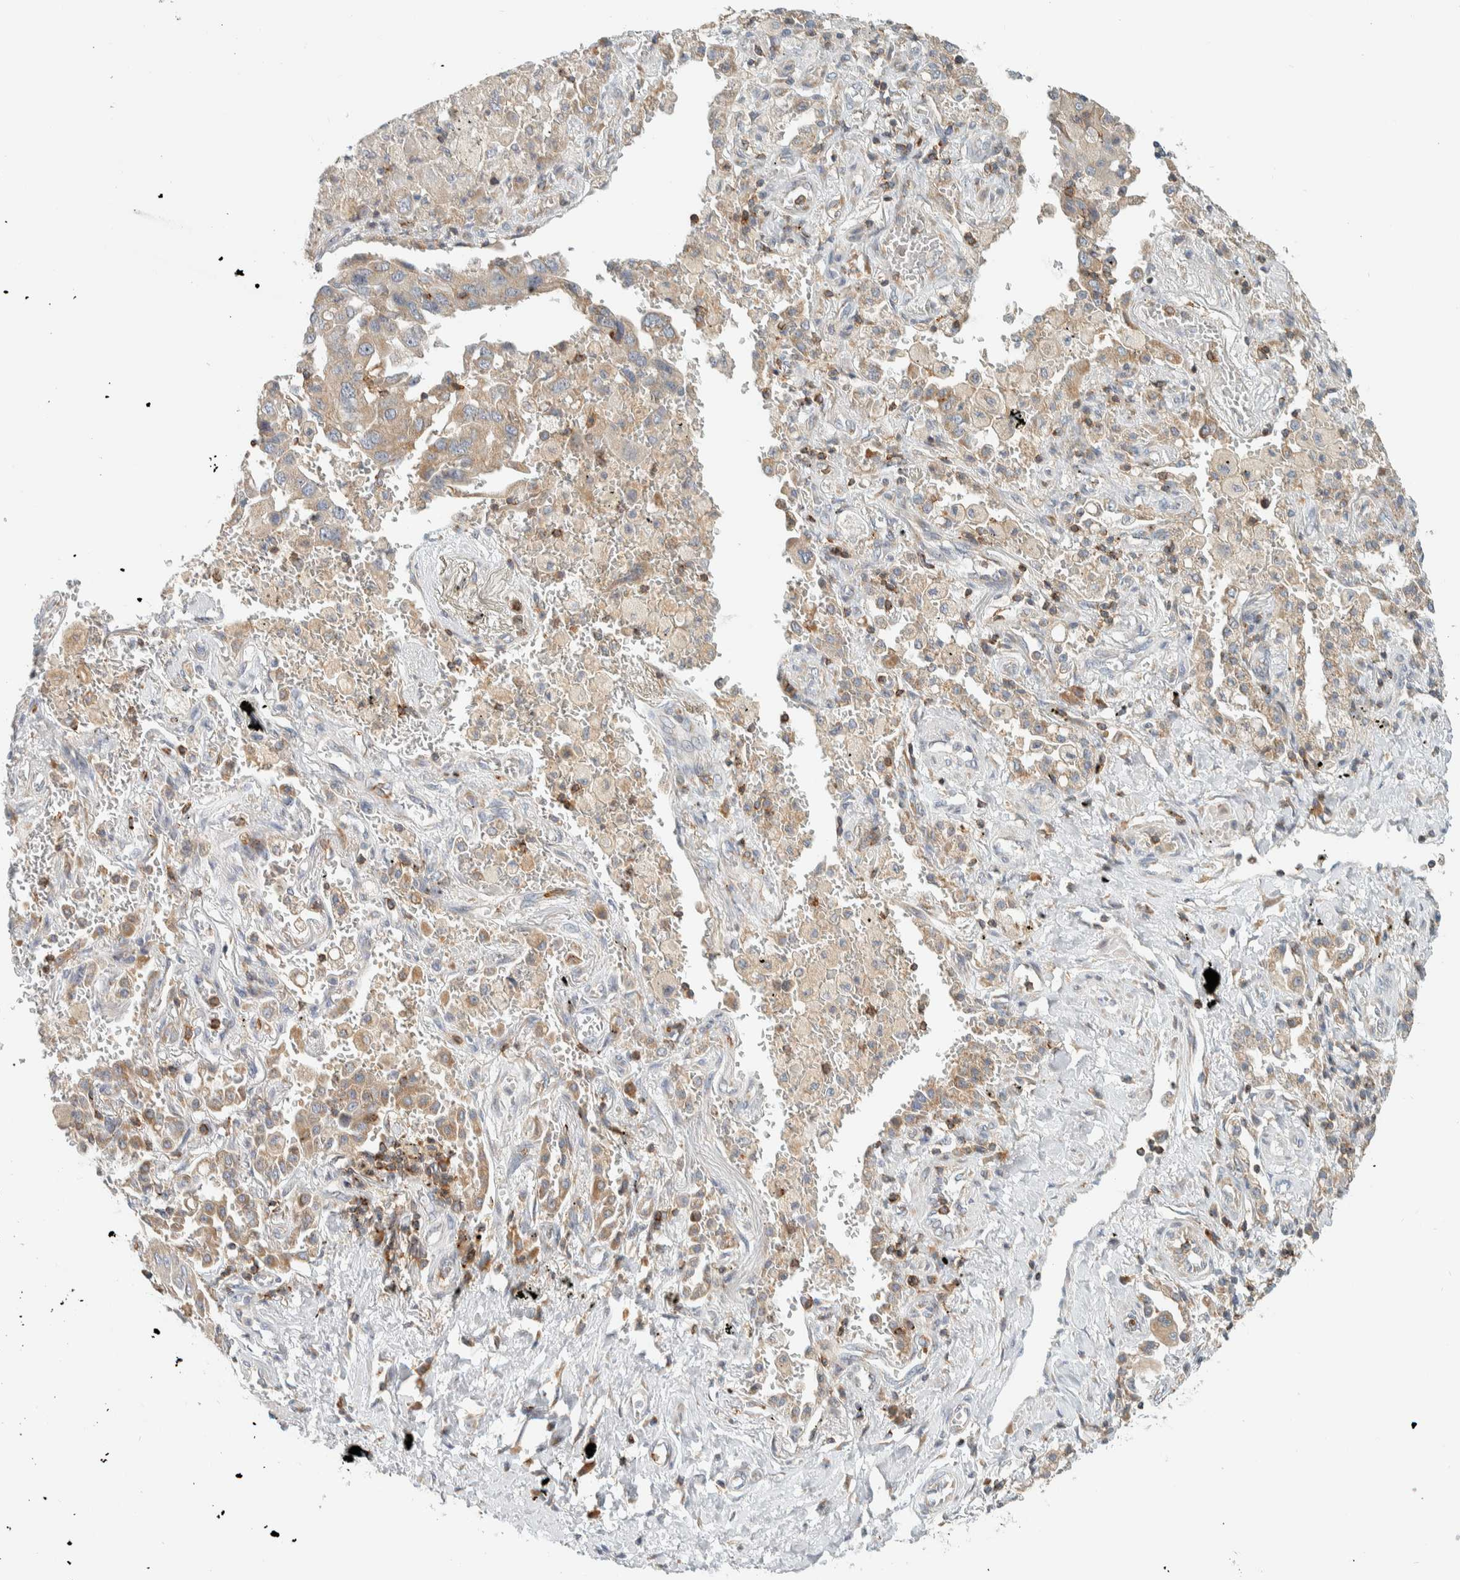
{"staining": {"intensity": "weak", "quantity": ">75%", "location": "cytoplasmic/membranous"}, "tissue": "lung cancer", "cell_type": "Tumor cells", "image_type": "cancer", "snomed": [{"axis": "morphology", "description": "Adenocarcinoma, NOS"}, {"axis": "topography", "description": "Lung"}], "caption": "Lung cancer was stained to show a protein in brown. There is low levels of weak cytoplasmic/membranous staining in approximately >75% of tumor cells.", "gene": "CCDC57", "patient": {"sex": "female", "age": 65}}